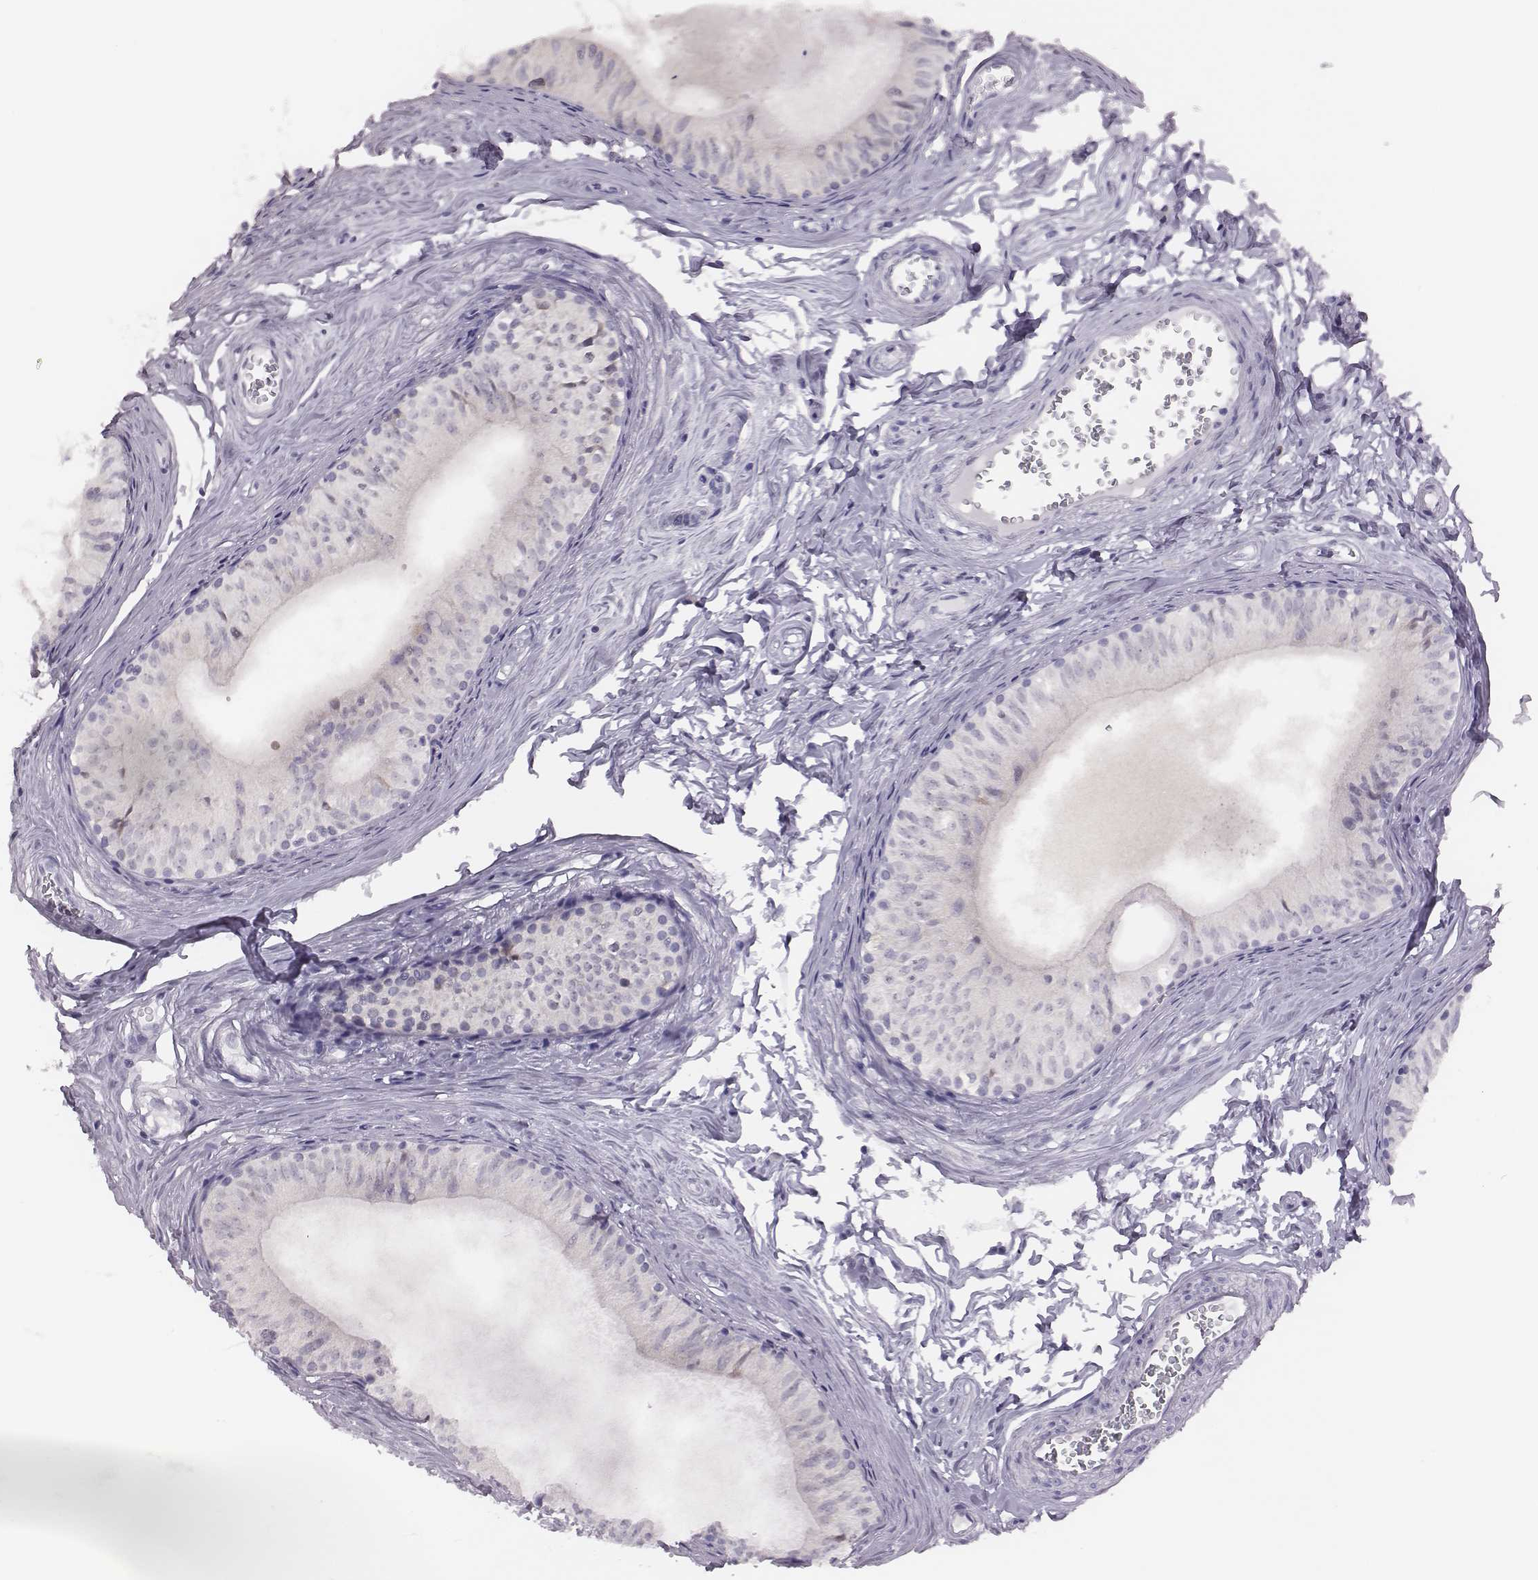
{"staining": {"intensity": "negative", "quantity": "none", "location": "none"}, "tissue": "epididymis", "cell_type": "Glandular cells", "image_type": "normal", "snomed": [{"axis": "morphology", "description": "Normal tissue, NOS"}, {"axis": "topography", "description": "Epididymis"}], "caption": "Glandular cells show no significant protein staining in normal epididymis.", "gene": "PBK", "patient": {"sex": "male", "age": 52}}